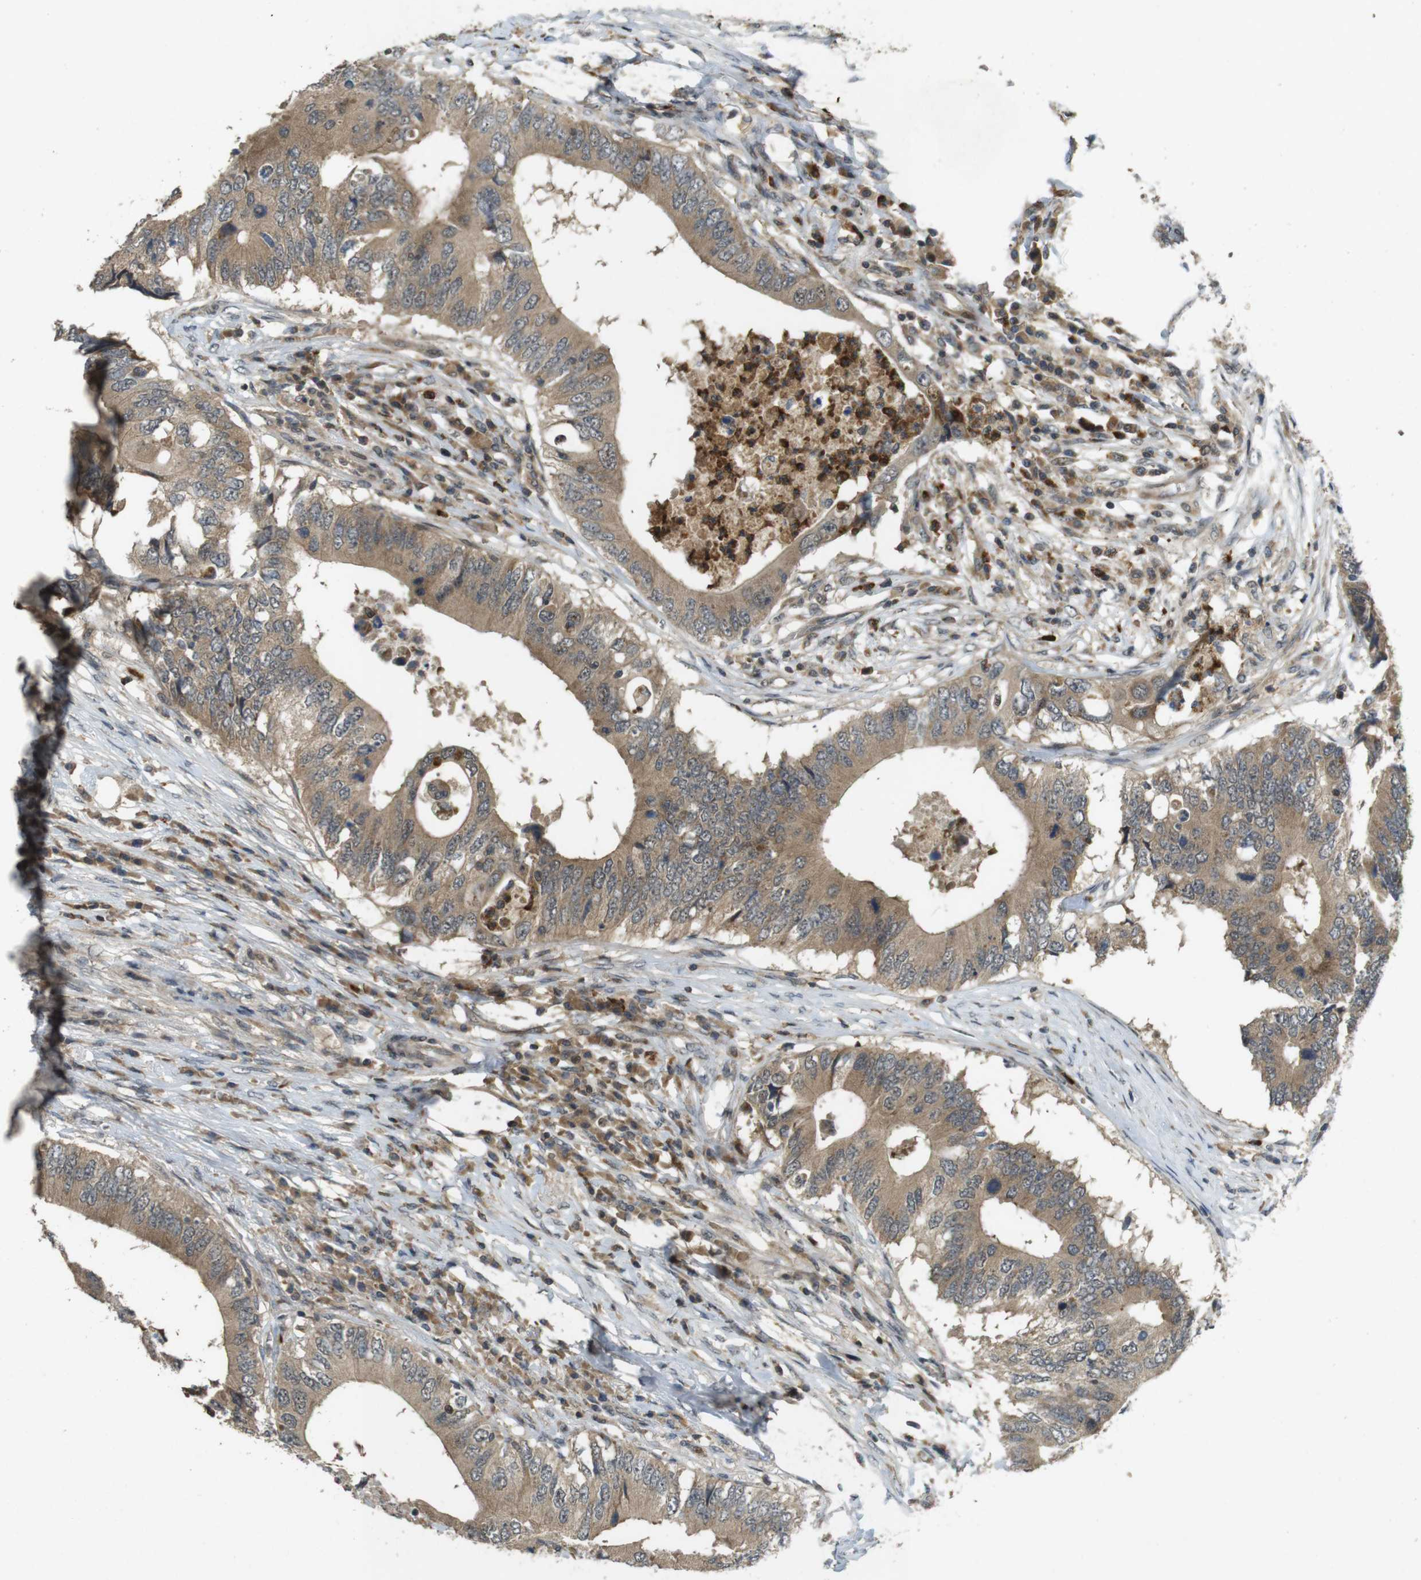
{"staining": {"intensity": "moderate", "quantity": ">75%", "location": "cytoplasmic/membranous"}, "tissue": "colorectal cancer", "cell_type": "Tumor cells", "image_type": "cancer", "snomed": [{"axis": "morphology", "description": "Adenocarcinoma, NOS"}, {"axis": "topography", "description": "Colon"}], "caption": "IHC photomicrograph of adenocarcinoma (colorectal) stained for a protein (brown), which exhibits medium levels of moderate cytoplasmic/membranous staining in about >75% of tumor cells.", "gene": "TMX3", "patient": {"sex": "male", "age": 71}}